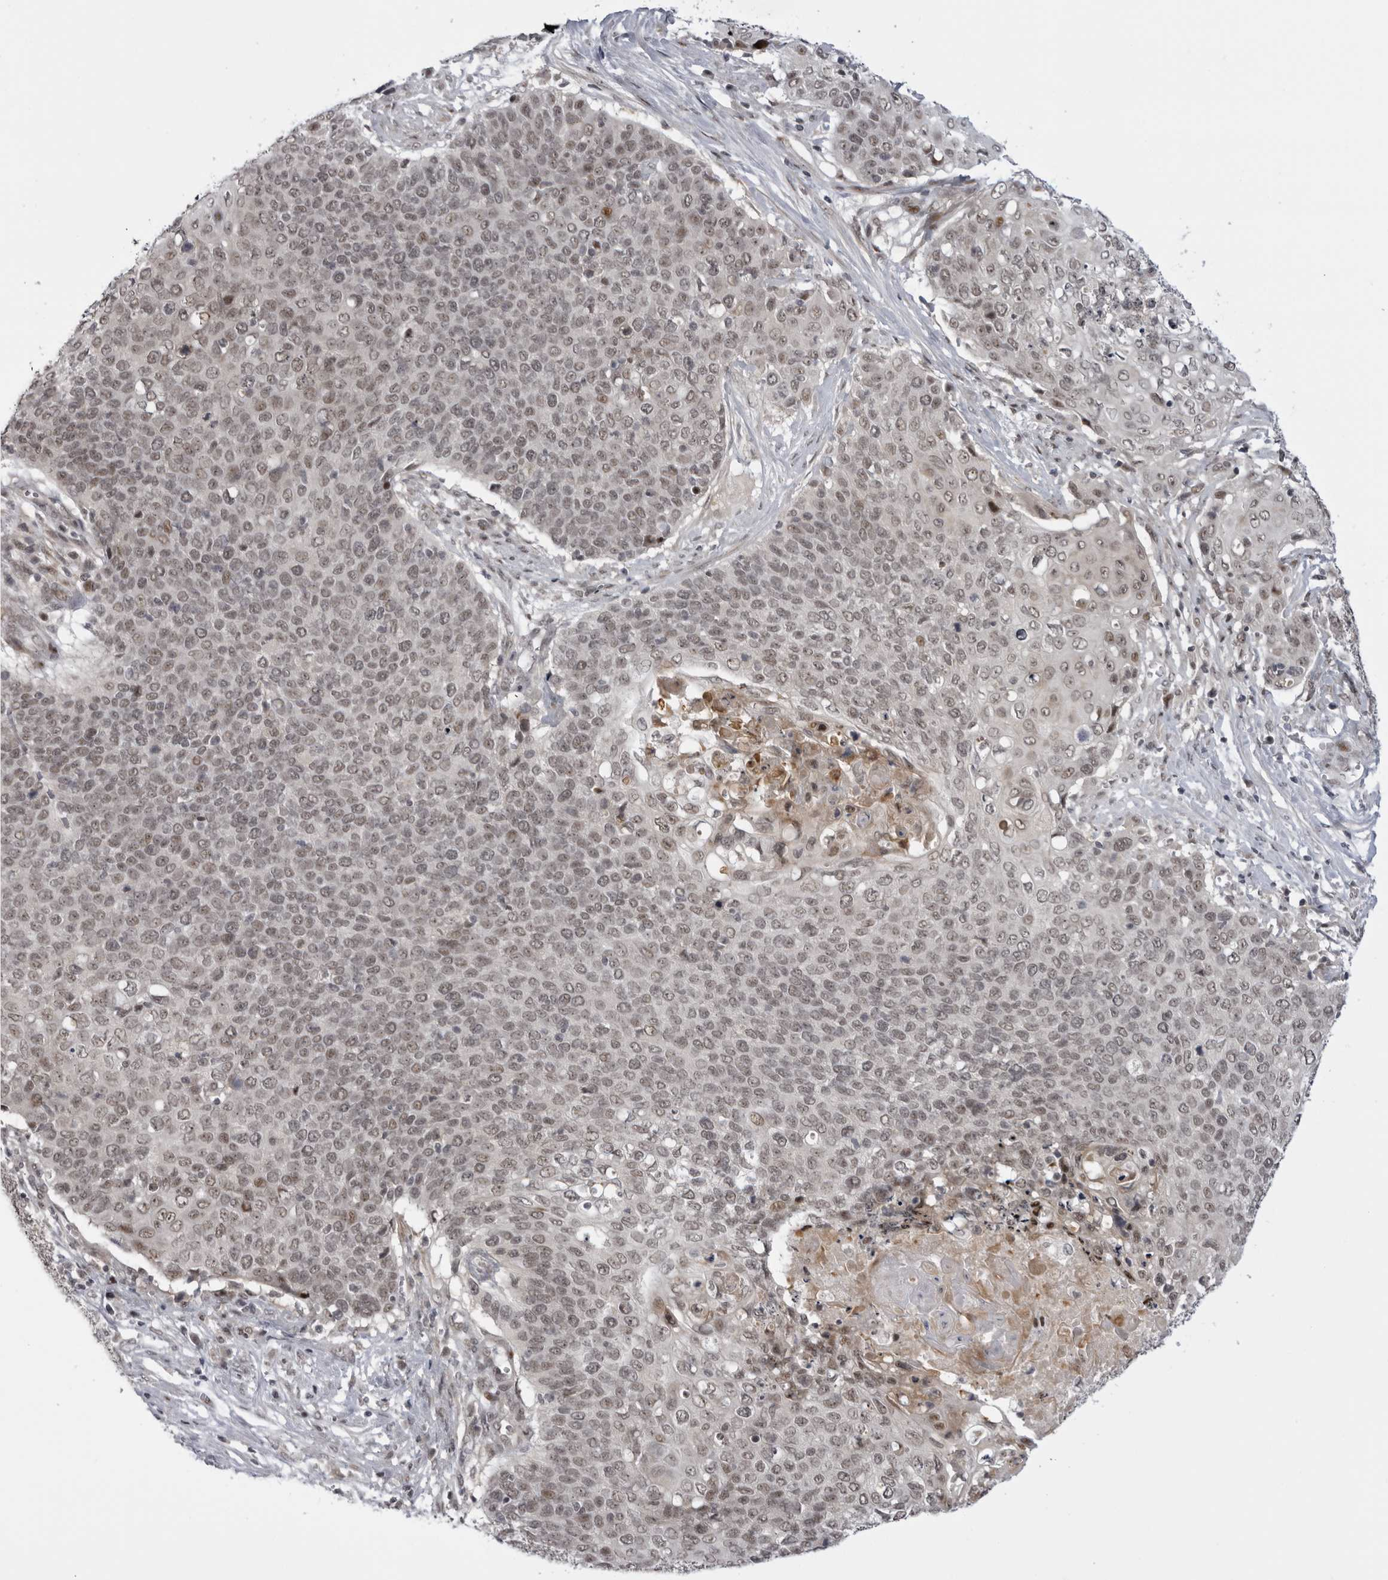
{"staining": {"intensity": "weak", "quantity": ">75%", "location": "nuclear"}, "tissue": "cervical cancer", "cell_type": "Tumor cells", "image_type": "cancer", "snomed": [{"axis": "morphology", "description": "Squamous cell carcinoma, NOS"}, {"axis": "topography", "description": "Cervix"}], "caption": "Immunohistochemical staining of human cervical squamous cell carcinoma shows weak nuclear protein staining in about >75% of tumor cells.", "gene": "ALPK2", "patient": {"sex": "female", "age": 39}}